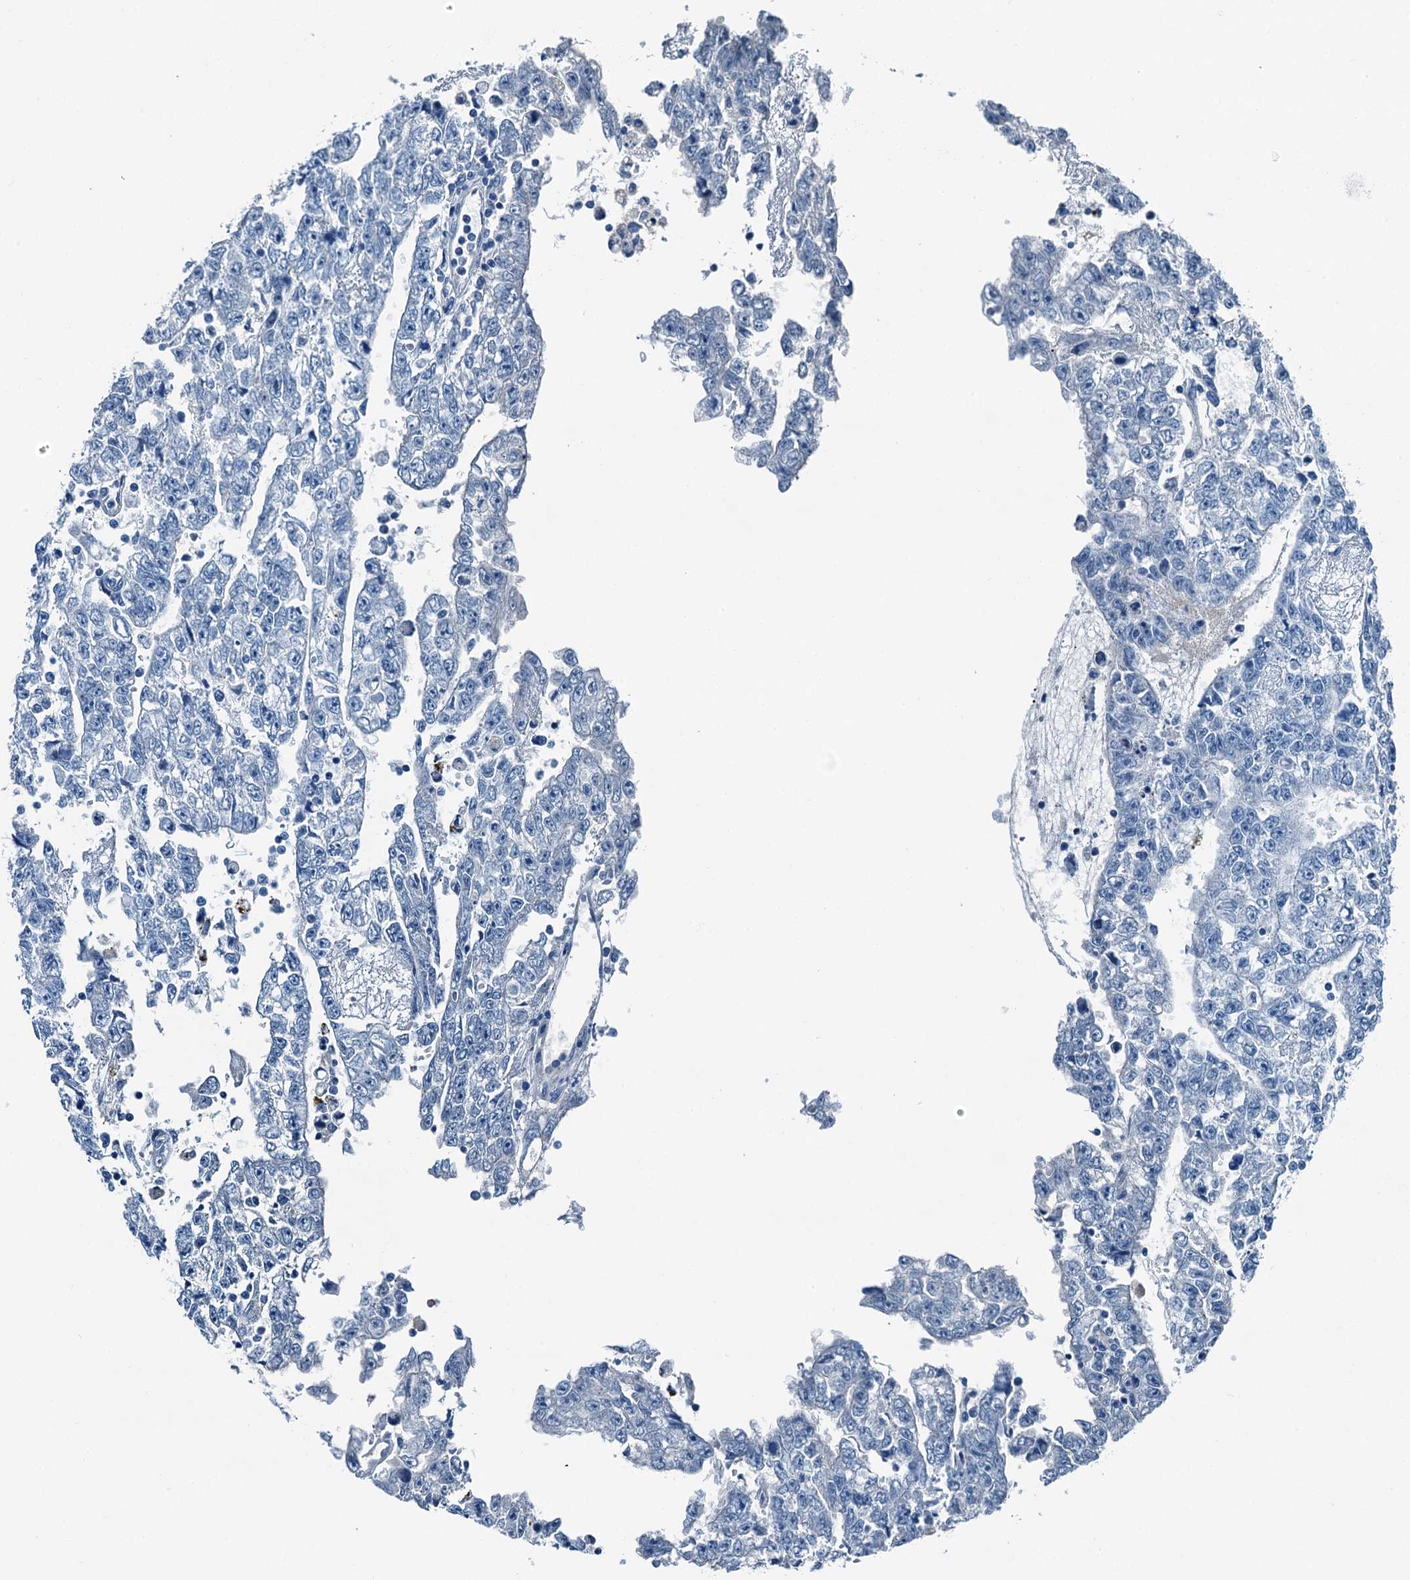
{"staining": {"intensity": "negative", "quantity": "none", "location": "none"}, "tissue": "testis cancer", "cell_type": "Tumor cells", "image_type": "cancer", "snomed": [{"axis": "morphology", "description": "Carcinoma, Embryonal, NOS"}, {"axis": "topography", "description": "Testis"}], "caption": "There is no significant positivity in tumor cells of embryonal carcinoma (testis).", "gene": "RAB3IL1", "patient": {"sex": "male", "age": 25}}